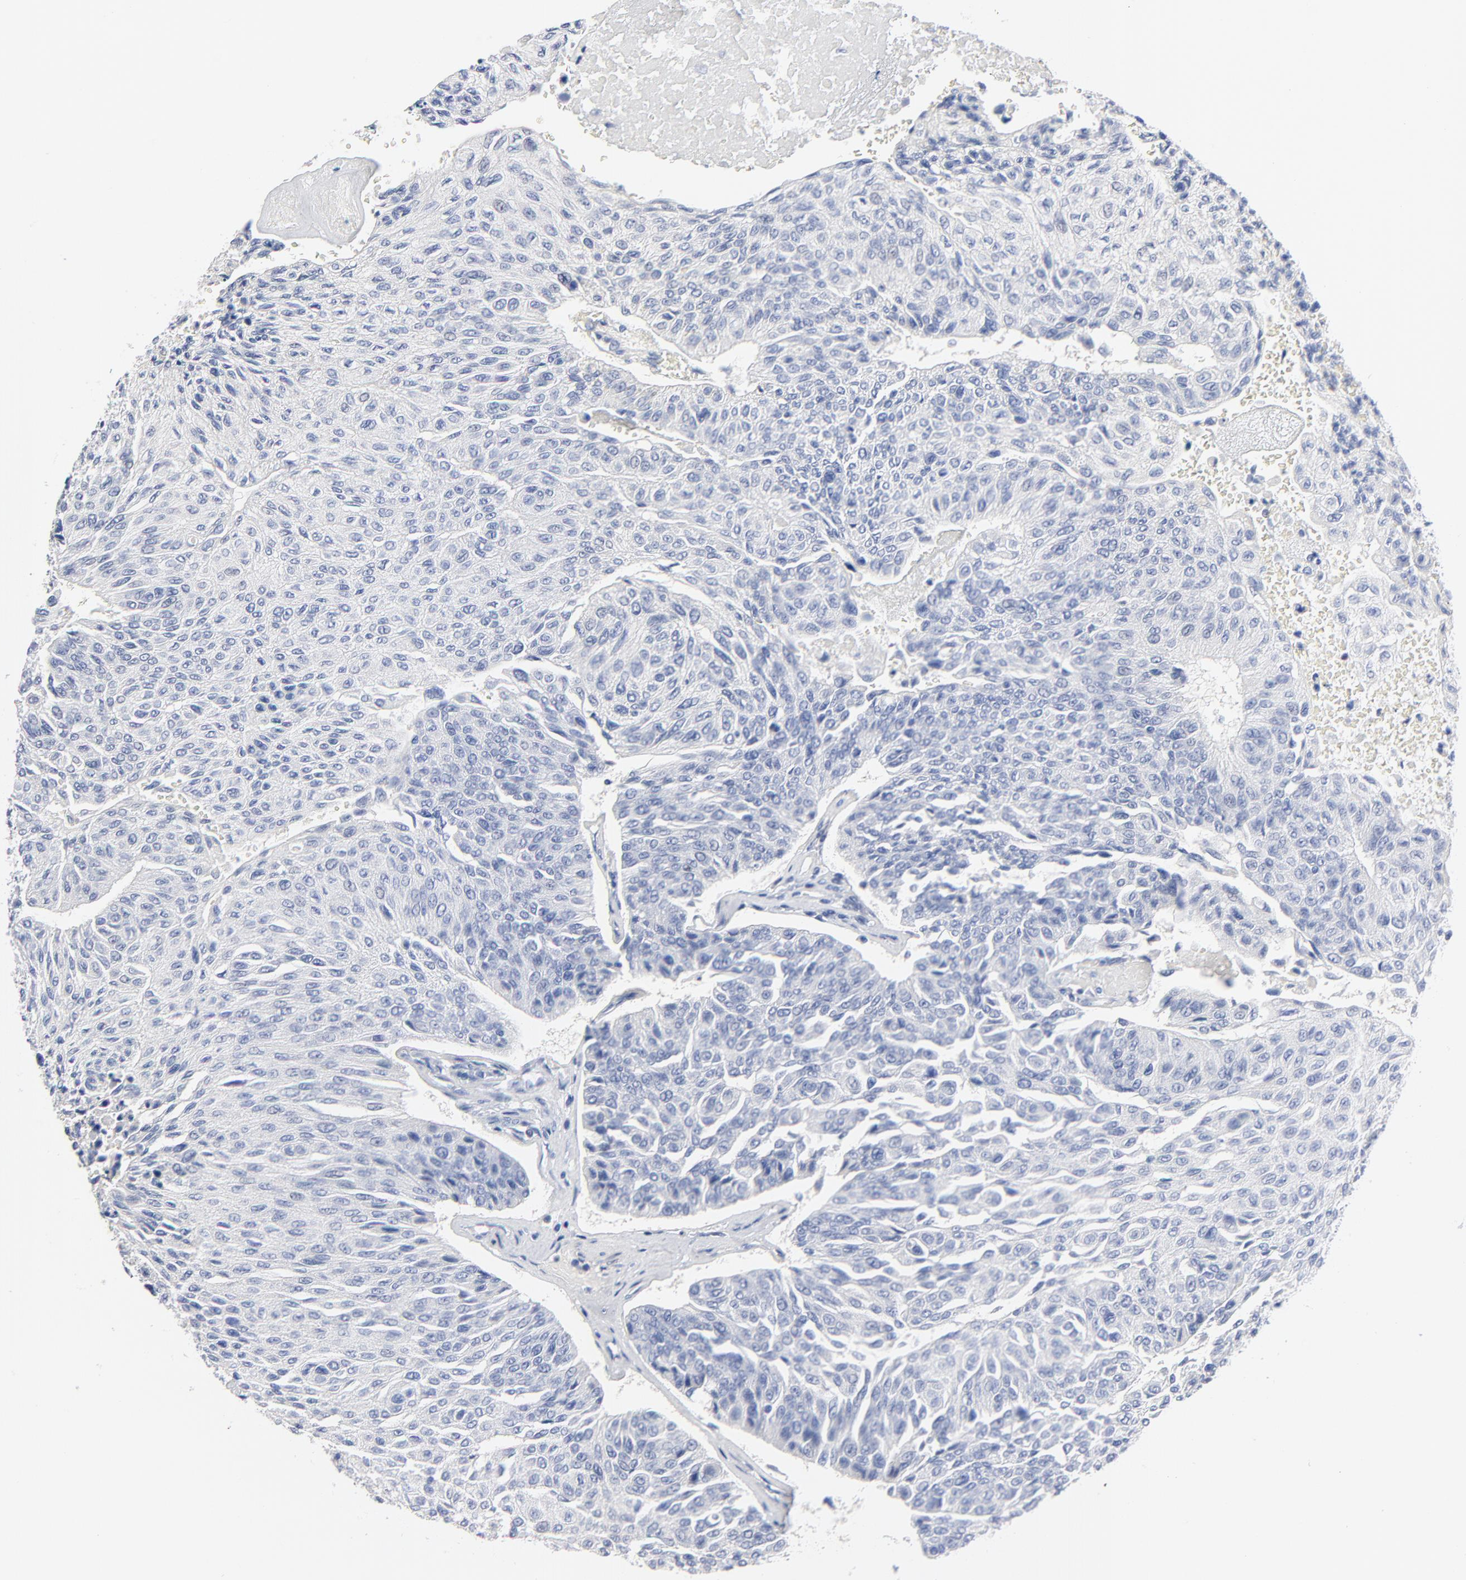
{"staining": {"intensity": "negative", "quantity": "none", "location": "none"}, "tissue": "urothelial cancer", "cell_type": "Tumor cells", "image_type": "cancer", "snomed": [{"axis": "morphology", "description": "Urothelial carcinoma, High grade"}, {"axis": "topography", "description": "Urinary bladder"}], "caption": "IHC image of urothelial carcinoma (high-grade) stained for a protein (brown), which exhibits no expression in tumor cells. (Immunohistochemistry, brightfield microscopy, high magnification).", "gene": "AADAC", "patient": {"sex": "male", "age": 66}}